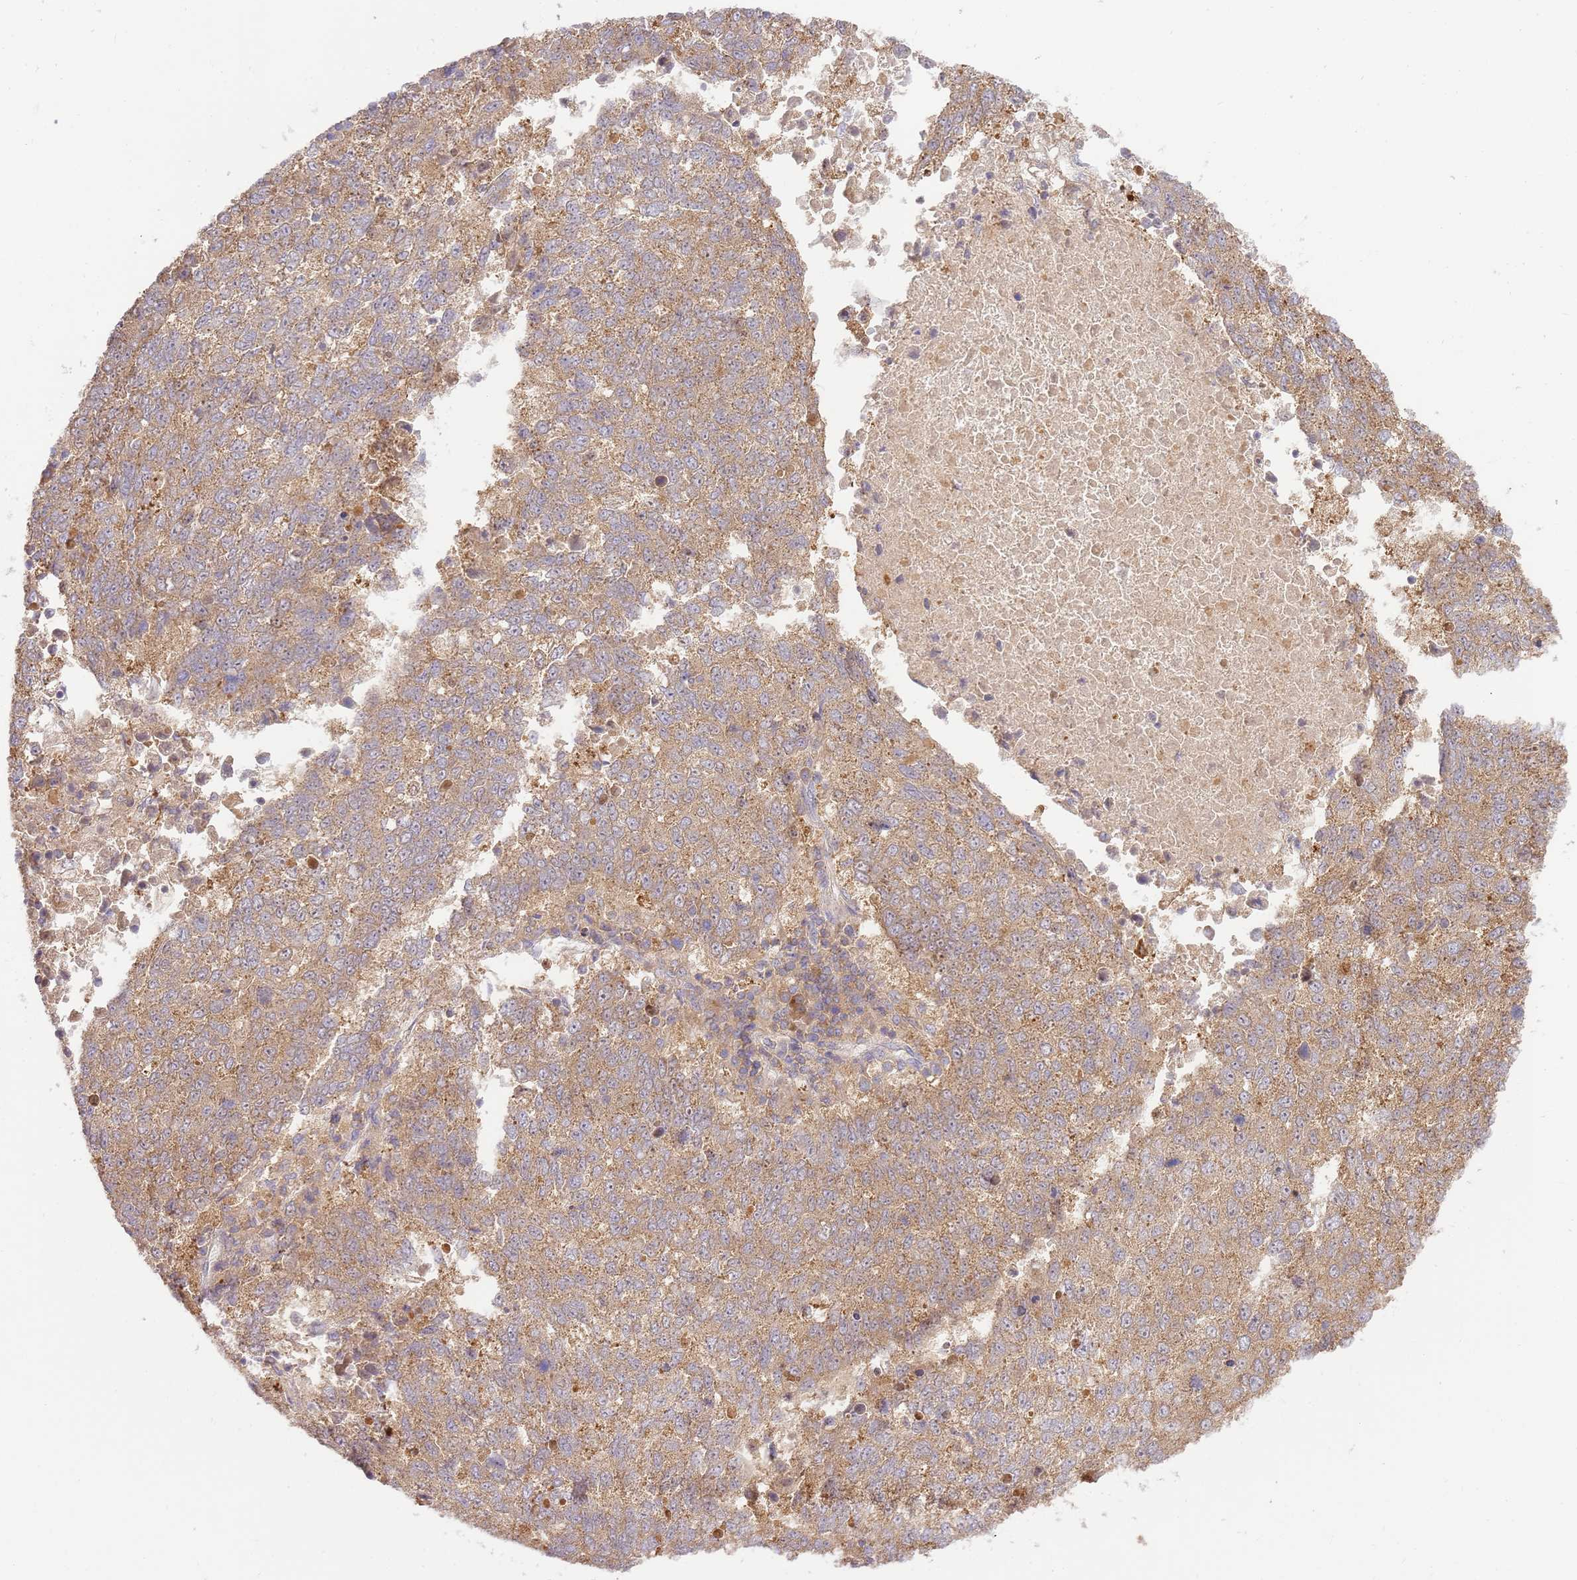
{"staining": {"intensity": "weak", "quantity": ">75%", "location": "cytoplasmic/membranous"}, "tissue": "lung cancer", "cell_type": "Tumor cells", "image_type": "cancer", "snomed": [{"axis": "morphology", "description": "Squamous cell carcinoma, NOS"}, {"axis": "topography", "description": "Lung"}], "caption": "Tumor cells demonstrate low levels of weak cytoplasmic/membranous expression in approximately >75% of cells in lung cancer (squamous cell carcinoma). The staining is performed using DAB (3,3'-diaminobenzidine) brown chromogen to label protein expression. The nuclei are counter-stained blue using hematoxylin.", "gene": "GAREM1", "patient": {"sex": "male", "age": 73}}